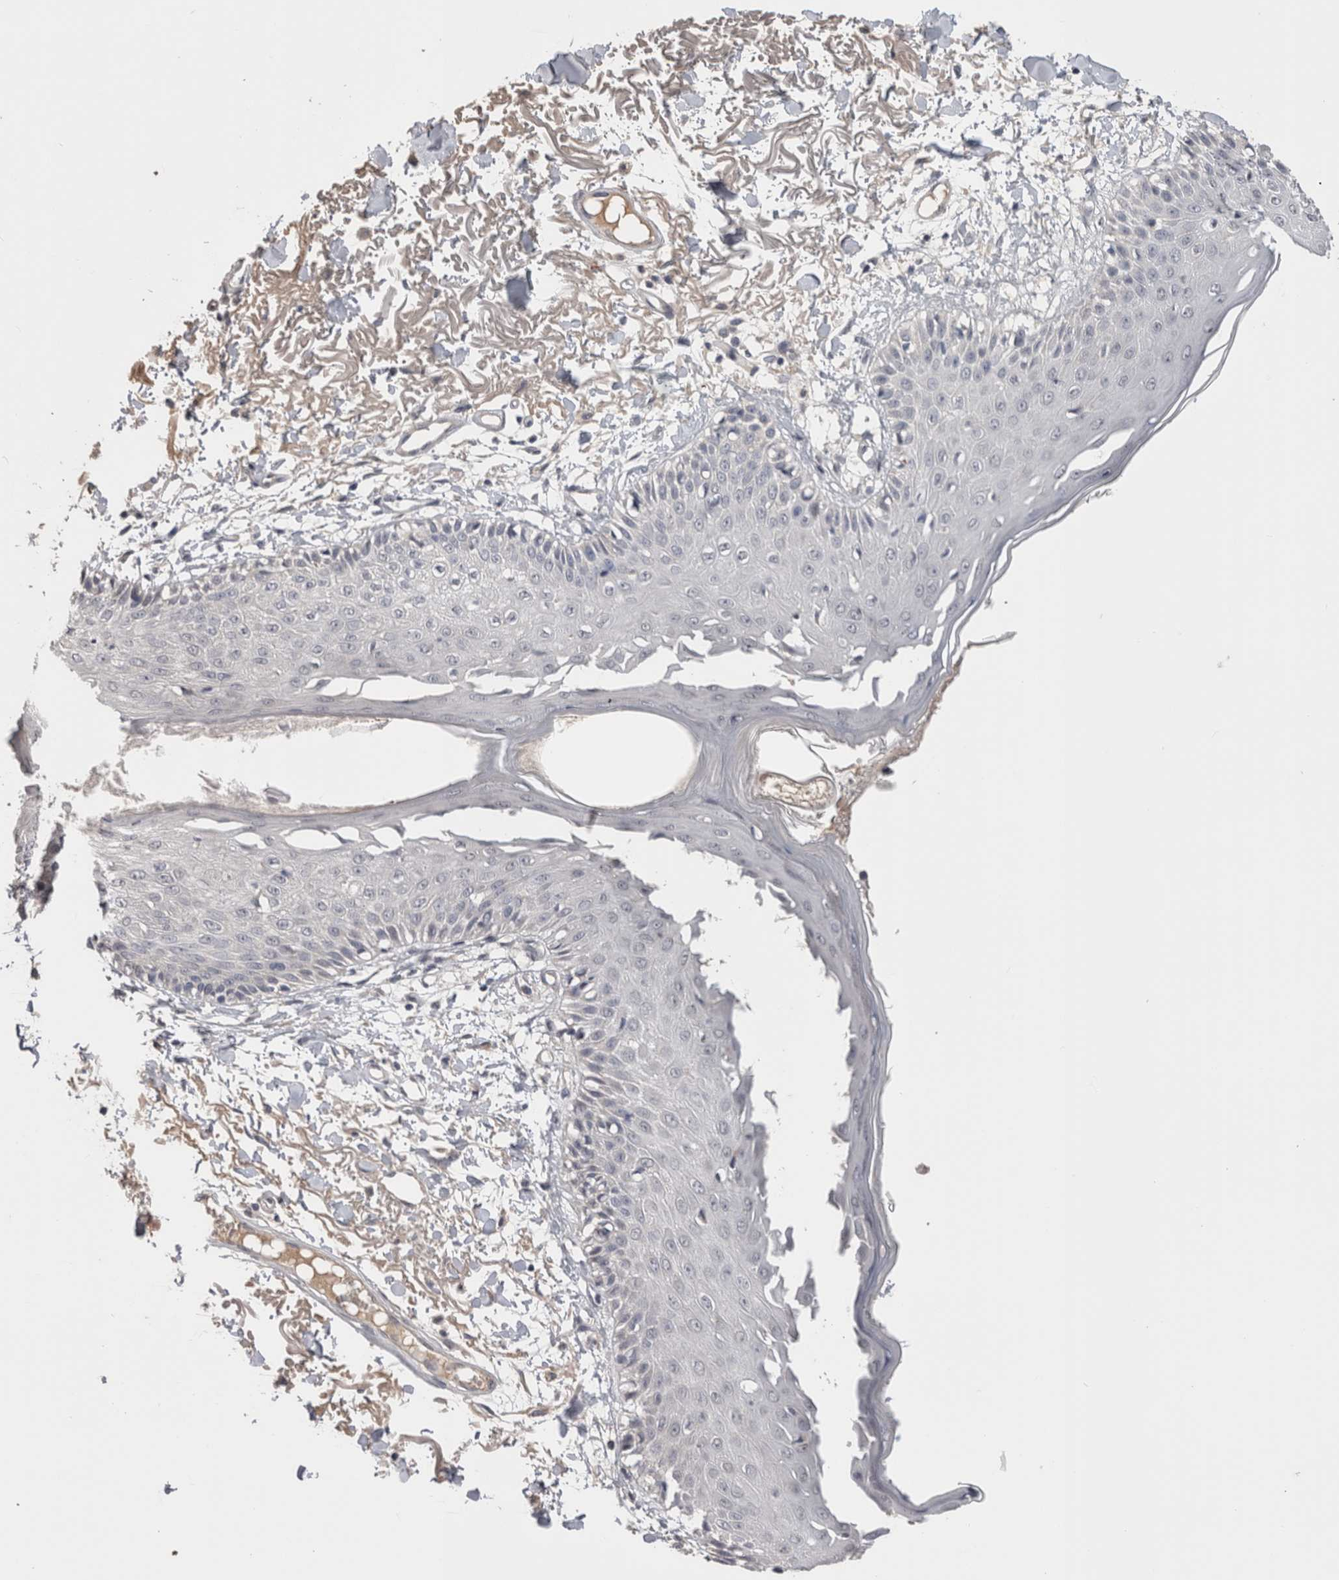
{"staining": {"intensity": "negative", "quantity": "none", "location": "none"}, "tissue": "skin", "cell_type": "Fibroblasts", "image_type": "normal", "snomed": [{"axis": "morphology", "description": "Normal tissue, NOS"}, {"axis": "morphology", "description": "Squamous cell carcinoma, NOS"}, {"axis": "topography", "description": "Skin"}, {"axis": "topography", "description": "Peripheral nerve tissue"}], "caption": "High power microscopy image of an immunohistochemistry (IHC) micrograph of benign skin, revealing no significant positivity in fibroblasts.", "gene": "CRYBG1", "patient": {"sex": "male", "age": 83}}